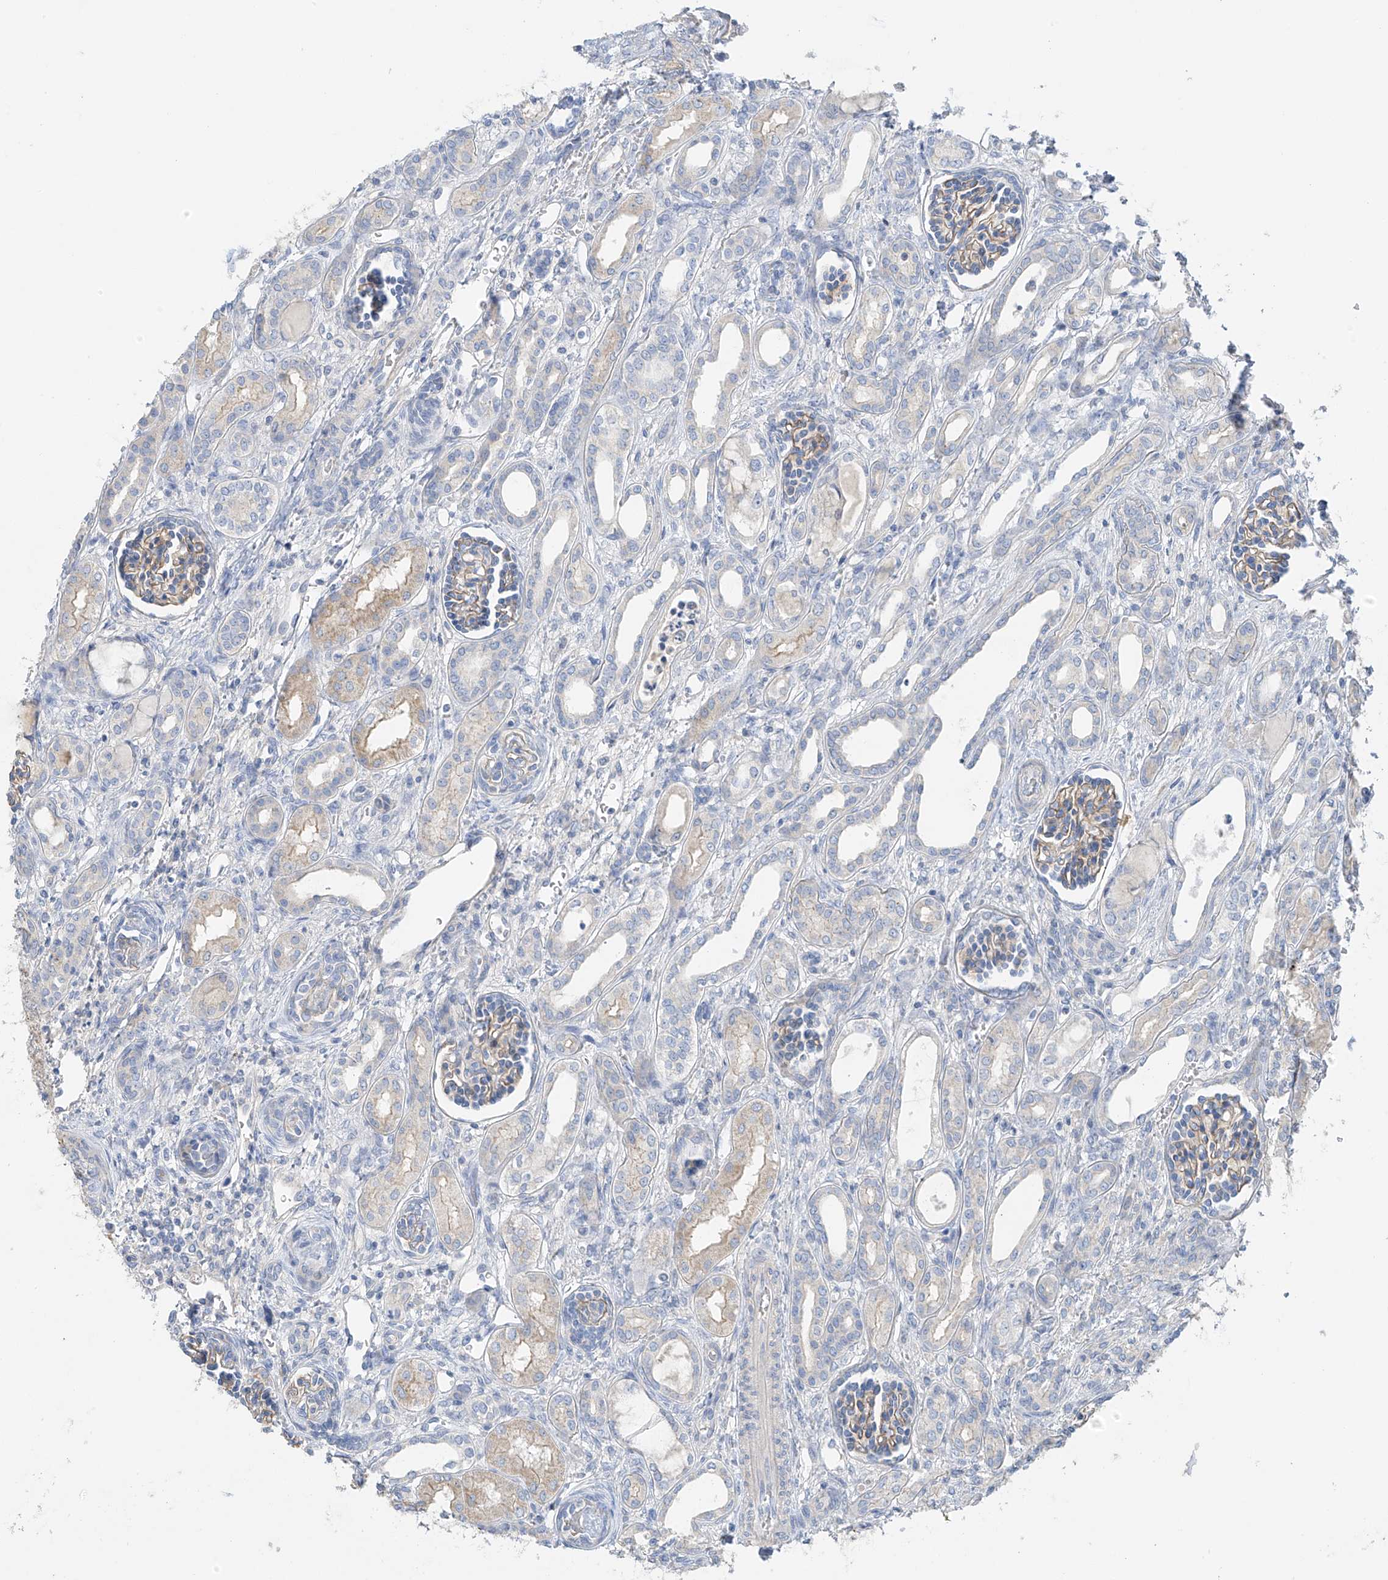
{"staining": {"intensity": "weak", "quantity": "25%-75%", "location": "cytoplasmic/membranous"}, "tissue": "kidney", "cell_type": "Cells in glomeruli", "image_type": "normal", "snomed": [{"axis": "morphology", "description": "Normal tissue, NOS"}, {"axis": "morphology", "description": "Neoplasm, malignant, NOS"}, {"axis": "topography", "description": "Kidney"}], "caption": "Approximately 25%-75% of cells in glomeruli in benign human kidney display weak cytoplasmic/membranous protein positivity as visualized by brown immunohistochemical staining.", "gene": "PRSS12", "patient": {"sex": "female", "age": 1}}